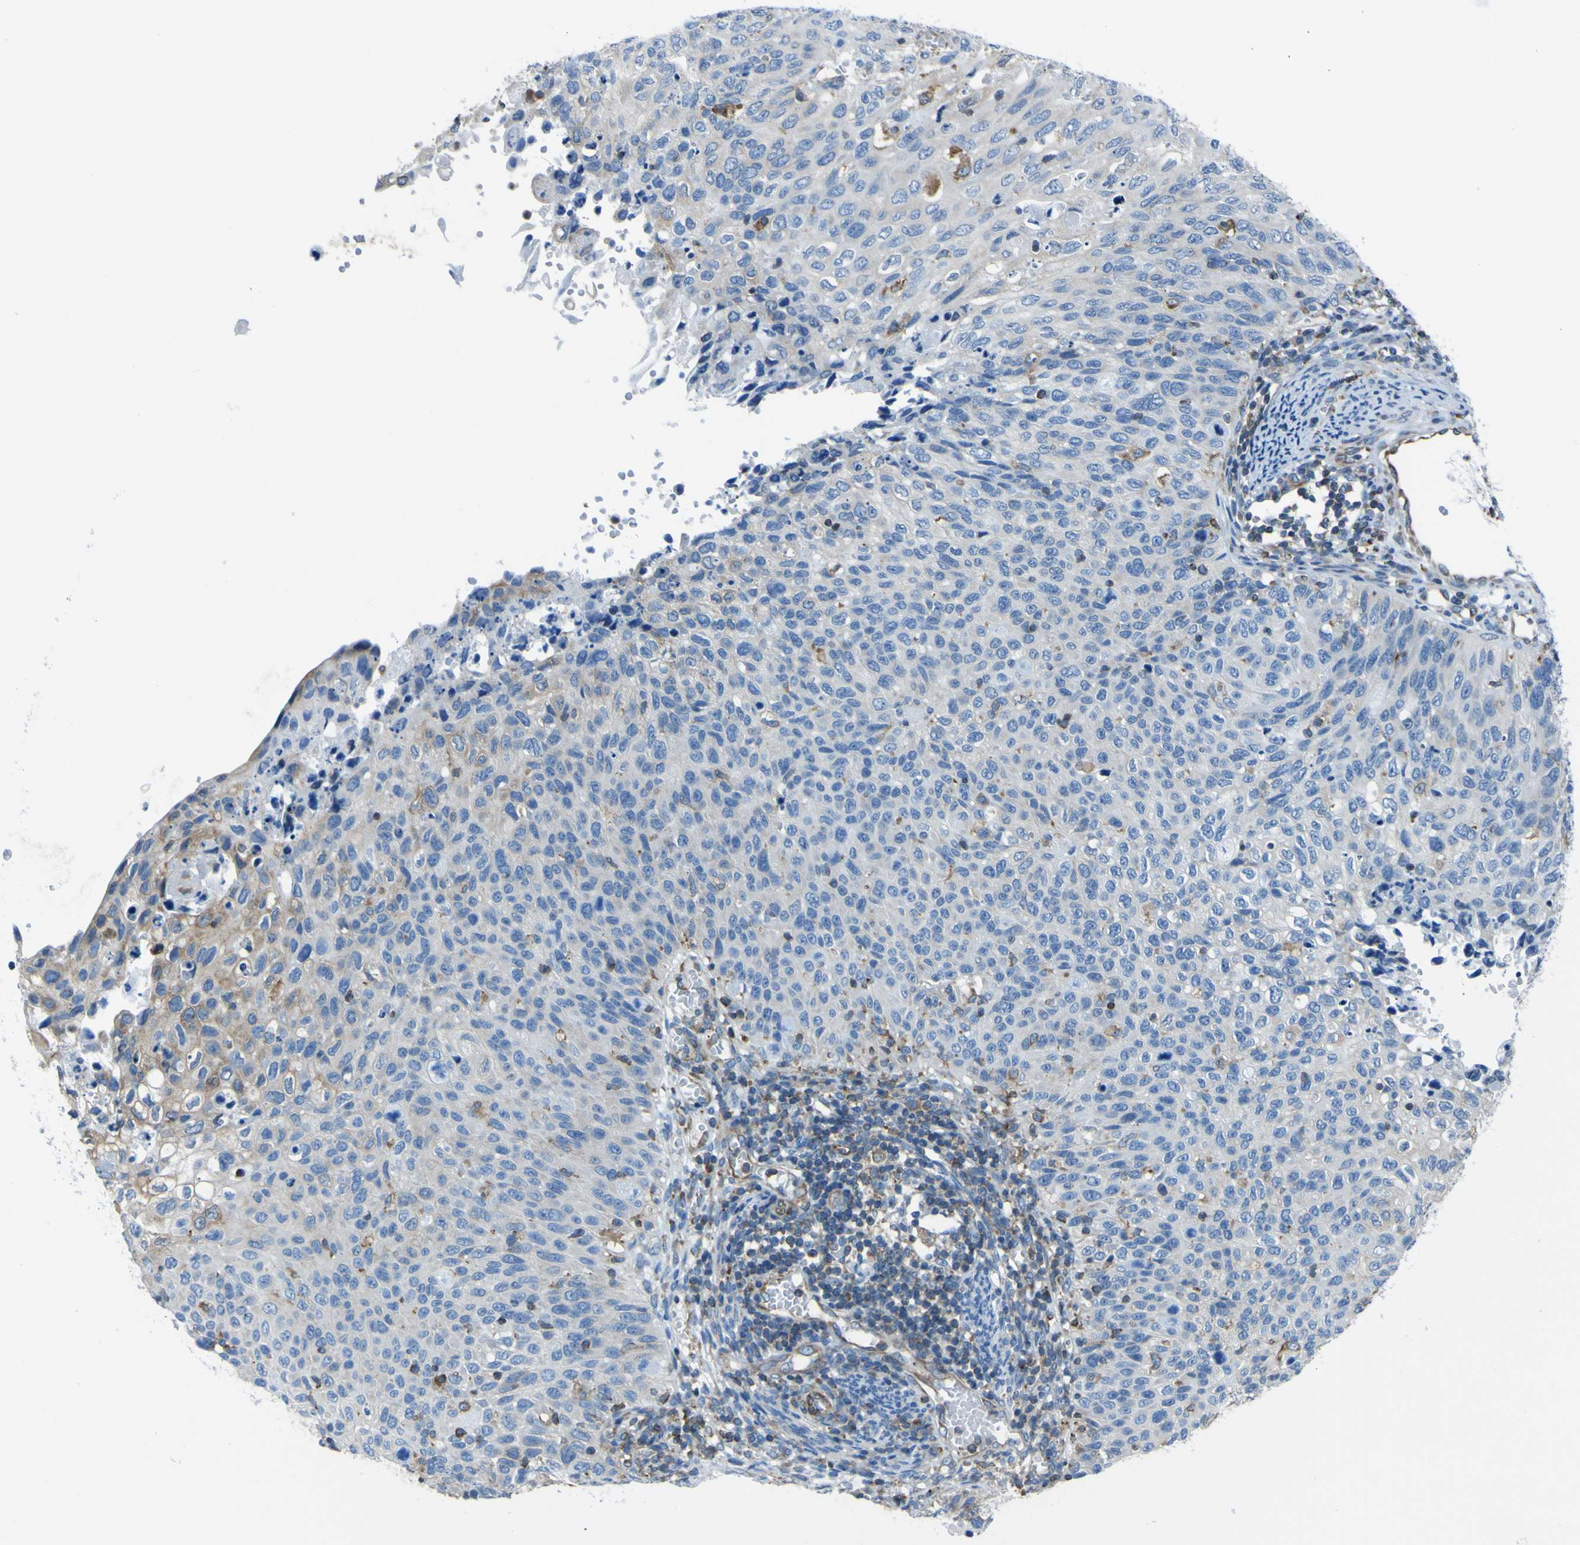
{"staining": {"intensity": "moderate", "quantity": "25%-75%", "location": "cytoplasmic/membranous"}, "tissue": "cervical cancer", "cell_type": "Tumor cells", "image_type": "cancer", "snomed": [{"axis": "morphology", "description": "Squamous cell carcinoma, NOS"}, {"axis": "topography", "description": "Cervix"}], "caption": "Immunohistochemical staining of squamous cell carcinoma (cervical) shows medium levels of moderate cytoplasmic/membranous protein expression in approximately 25%-75% of tumor cells.", "gene": "STIM1", "patient": {"sex": "female", "age": 70}}